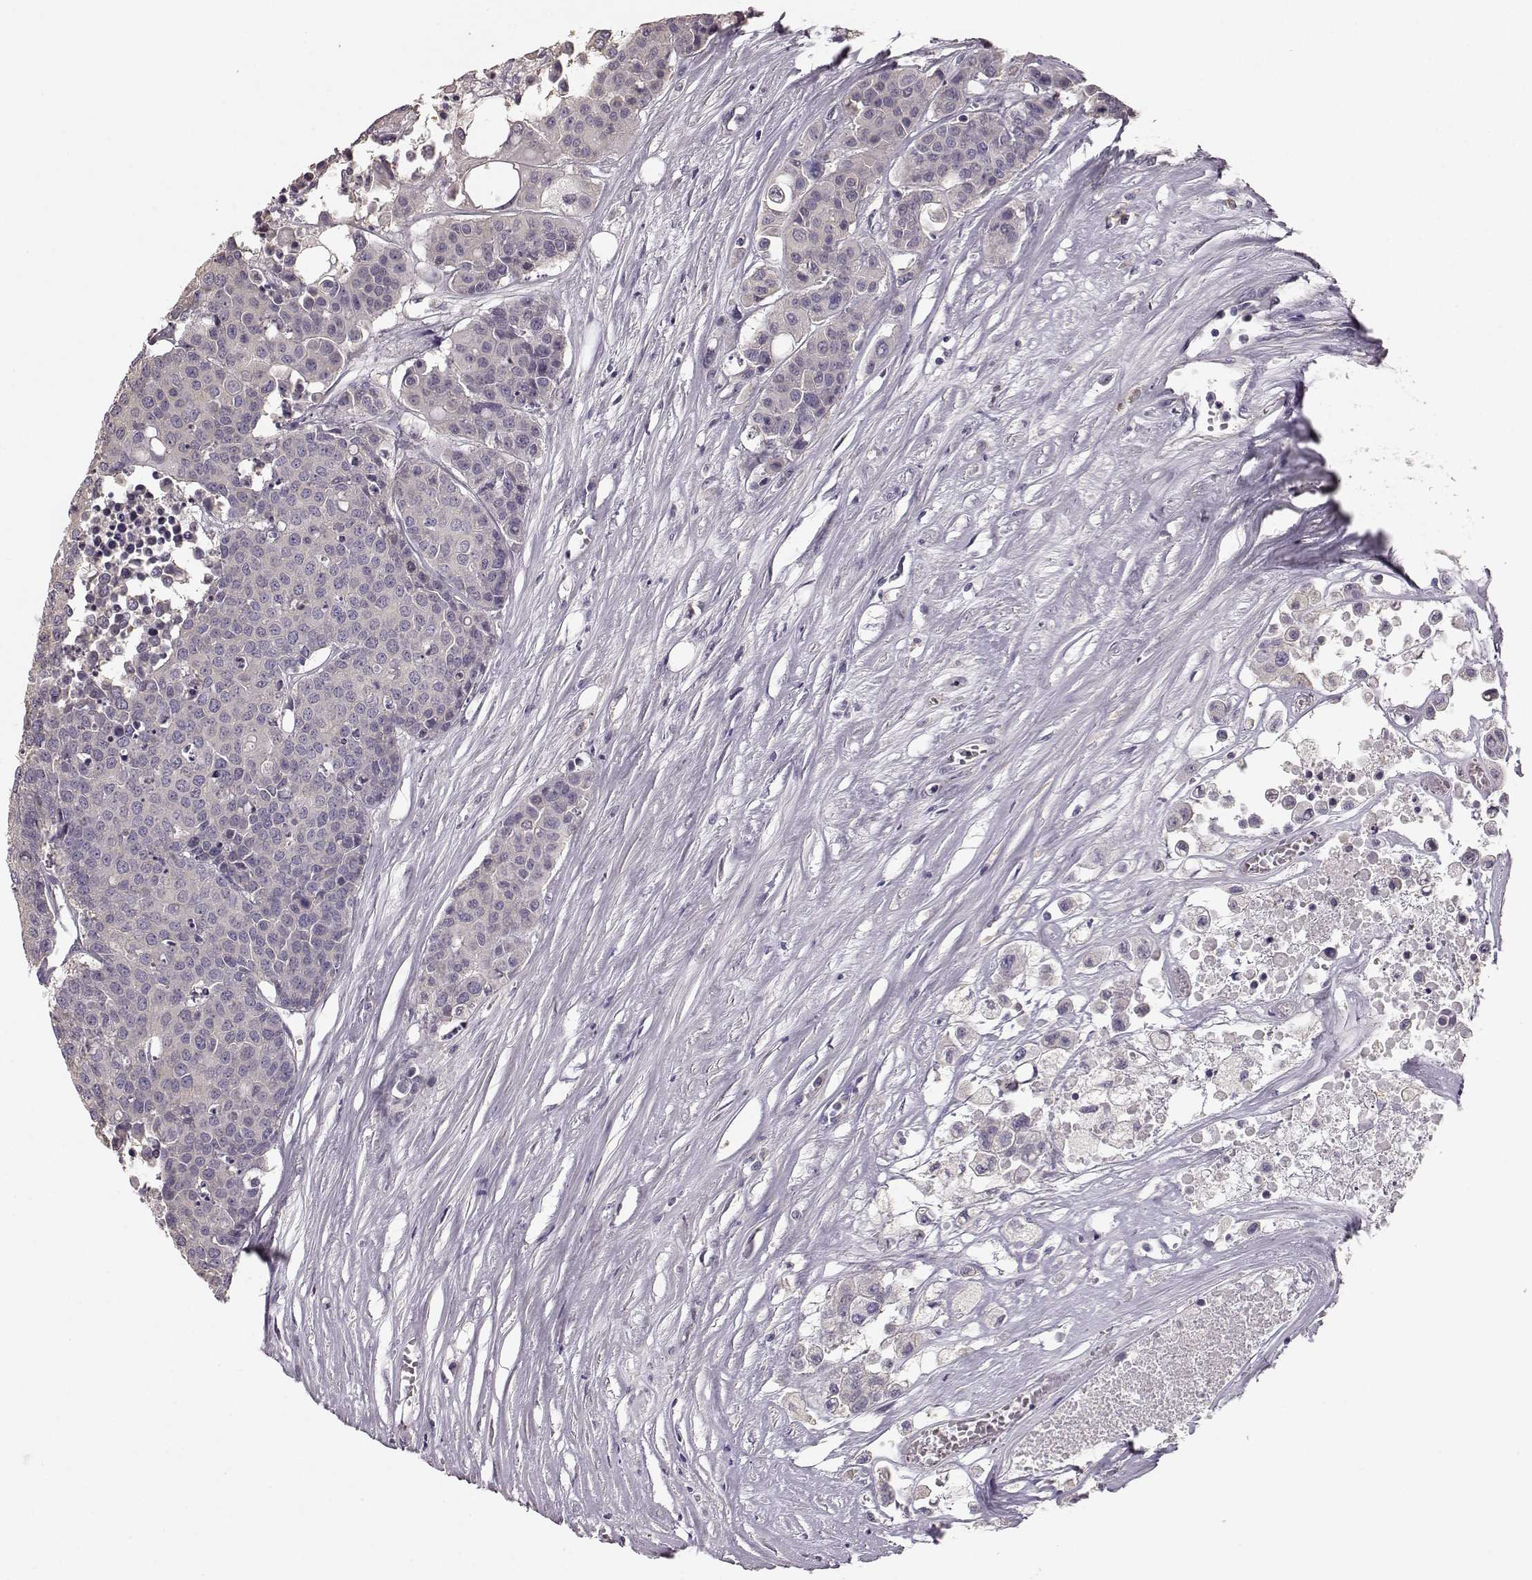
{"staining": {"intensity": "negative", "quantity": "none", "location": "none"}, "tissue": "carcinoid", "cell_type": "Tumor cells", "image_type": "cancer", "snomed": [{"axis": "morphology", "description": "Carcinoid, malignant, NOS"}, {"axis": "topography", "description": "Colon"}], "caption": "An immunohistochemistry image of malignant carcinoid is shown. There is no staining in tumor cells of malignant carcinoid. (Stains: DAB (3,3'-diaminobenzidine) immunohistochemistry (IHC) with hematoxylin counter stain, Microscopy: brightfield microscopy at high magnification).", "gene": "GPR50", "patient": {"sex": "male", "age": 81}}